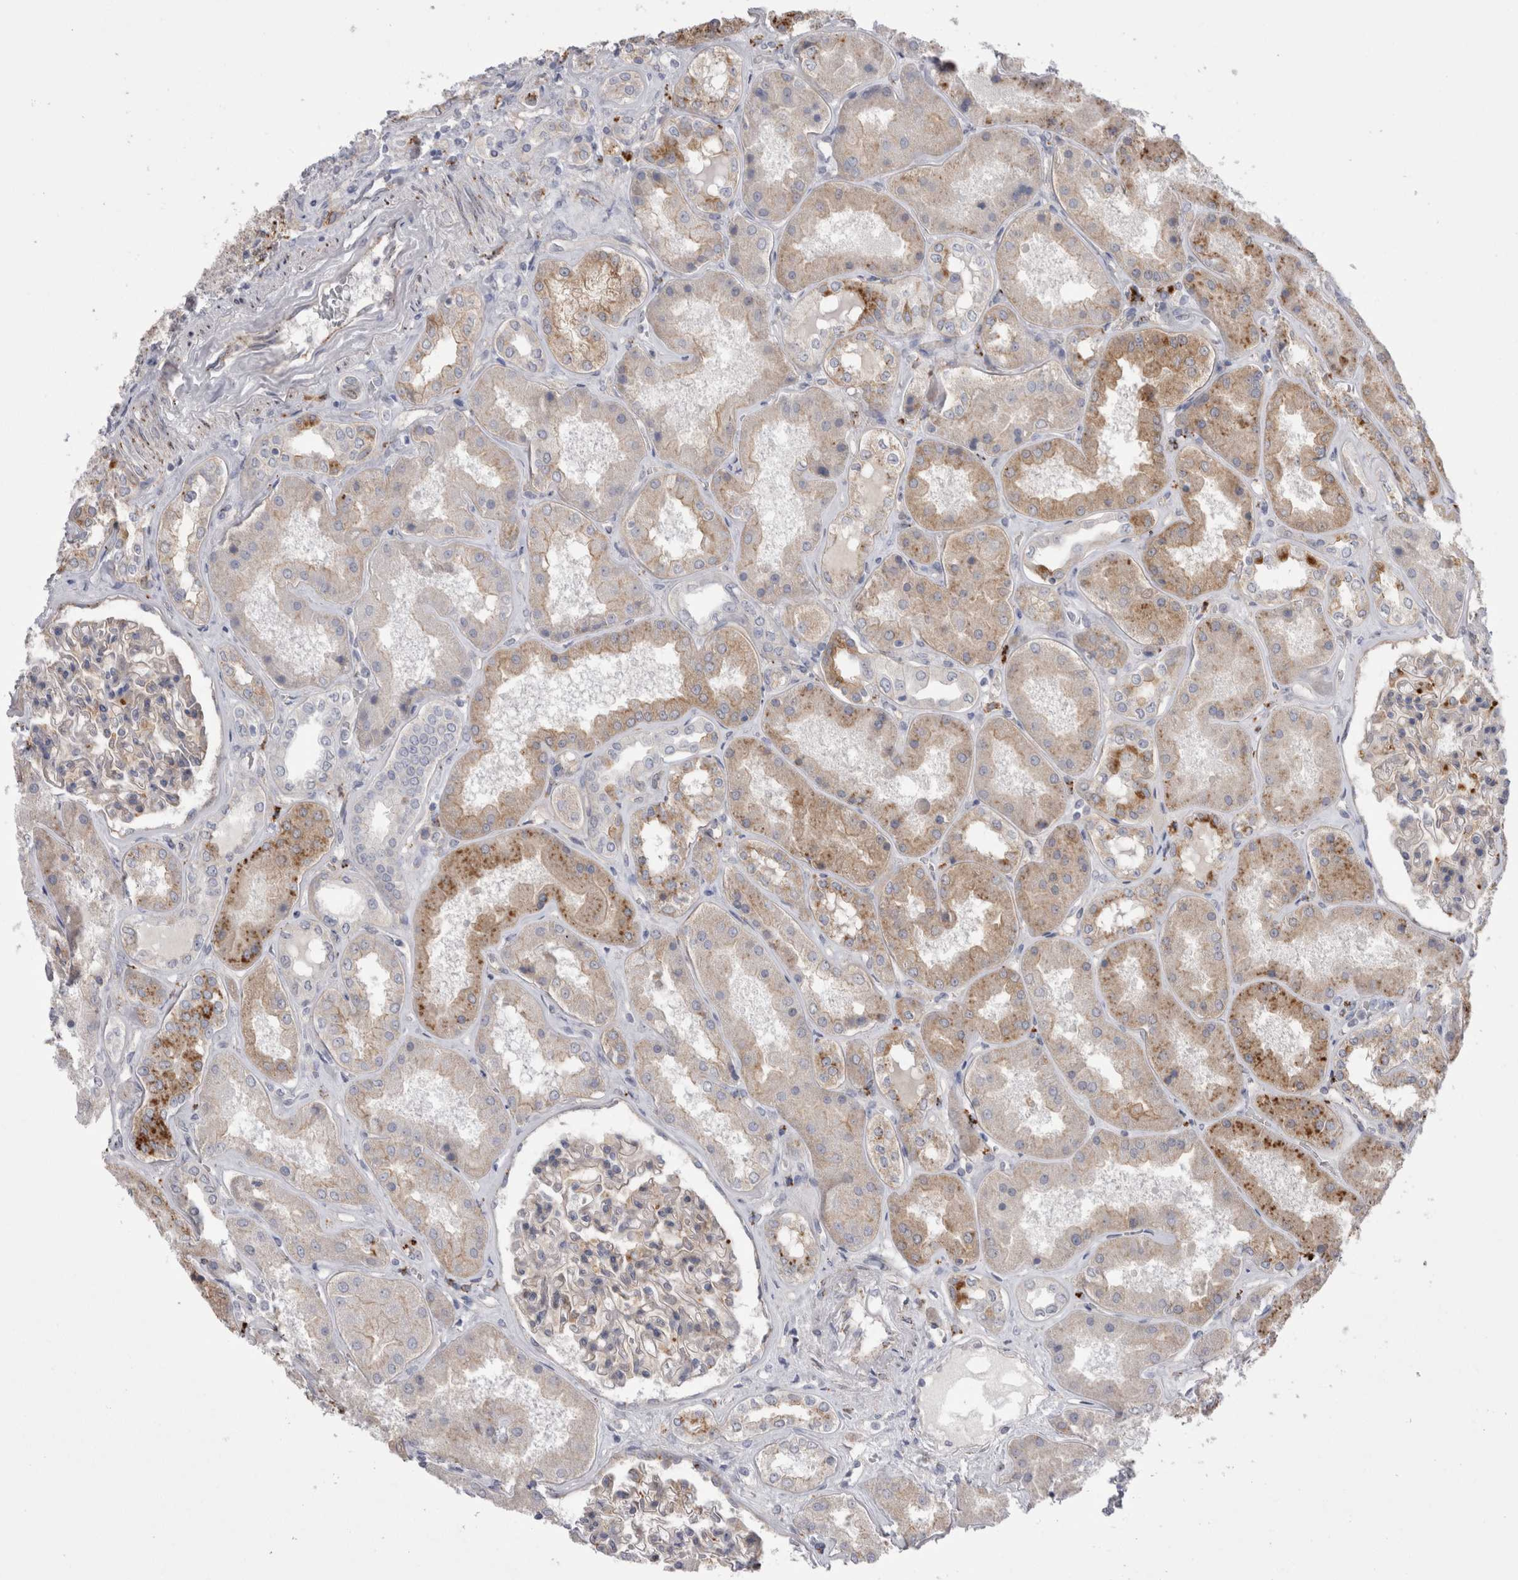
{"staining": {"intensity": "weak", "quantity": "<25%", "location": "cytoplasmic/membranous"}, "tissue": "kidney", "cell_type": "Cells in glomeruli", "image_type": "normal", "snomed": [{"axis": "morphology", "description": "Normal tissue, NOS"}, {"axis": "topography", "description": "Kidney"}], "caption": "High power microscopy micrograph of an immunohistochemistry (IHC) image of normal kidney, revealing no significant positivity in cells in glomeruli.", "gene": "EPDR1", "patient": {"sex": "female", "age": 56}}